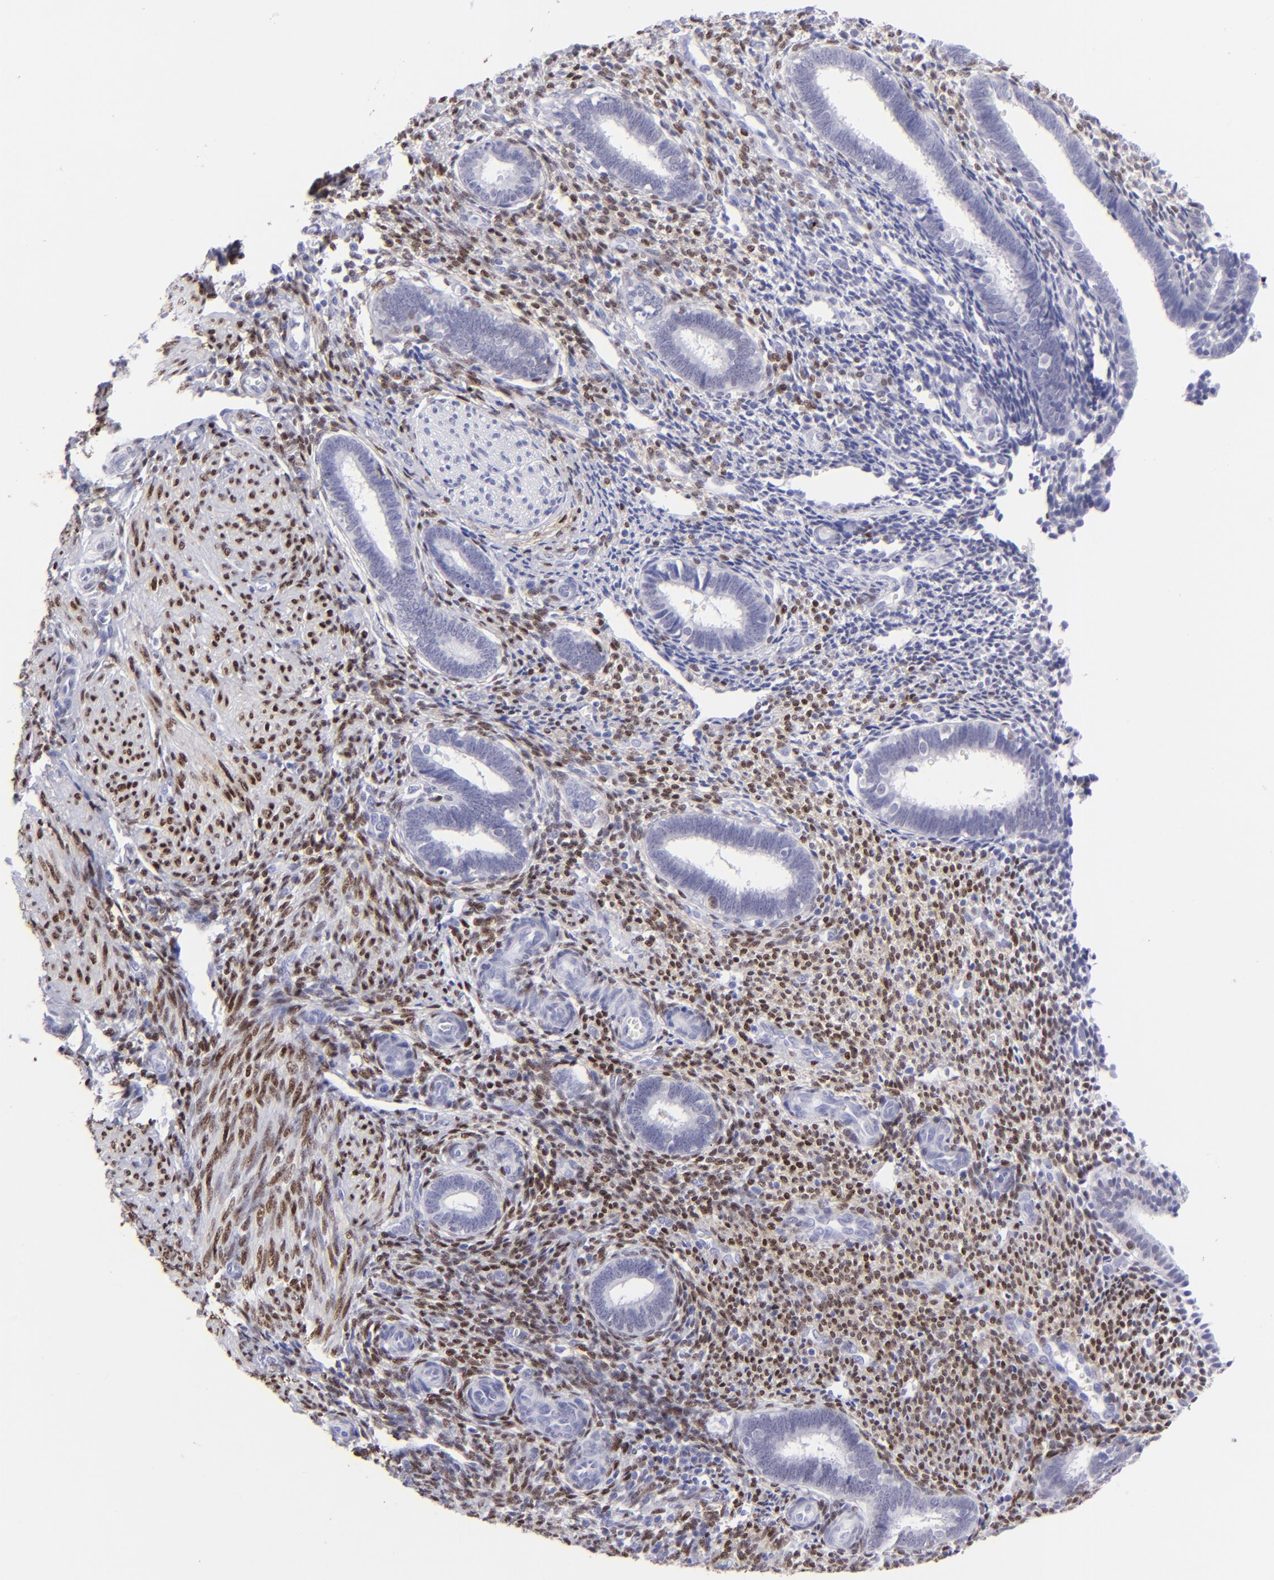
{"staining": {"intensity": "moderate", "quantity": "25%-75%", "location": "nuclear"}, "tissue": "endometrium", "cell_type": "Cells in endometrial stroma", "image_type": "normal", "snomed": [{"axis": "morphology", "description": "Normal tissue, NOS"}, {"axis": "topography", "description": "Endometrium"}], "caption": "Protein staining reveals moderate nuclear staining in approximately 25%-75% of cells in endometrial stroma in unremarkable endometrium.", "gene": "MITF", "patient": {"sex": "female", "age": 27}}